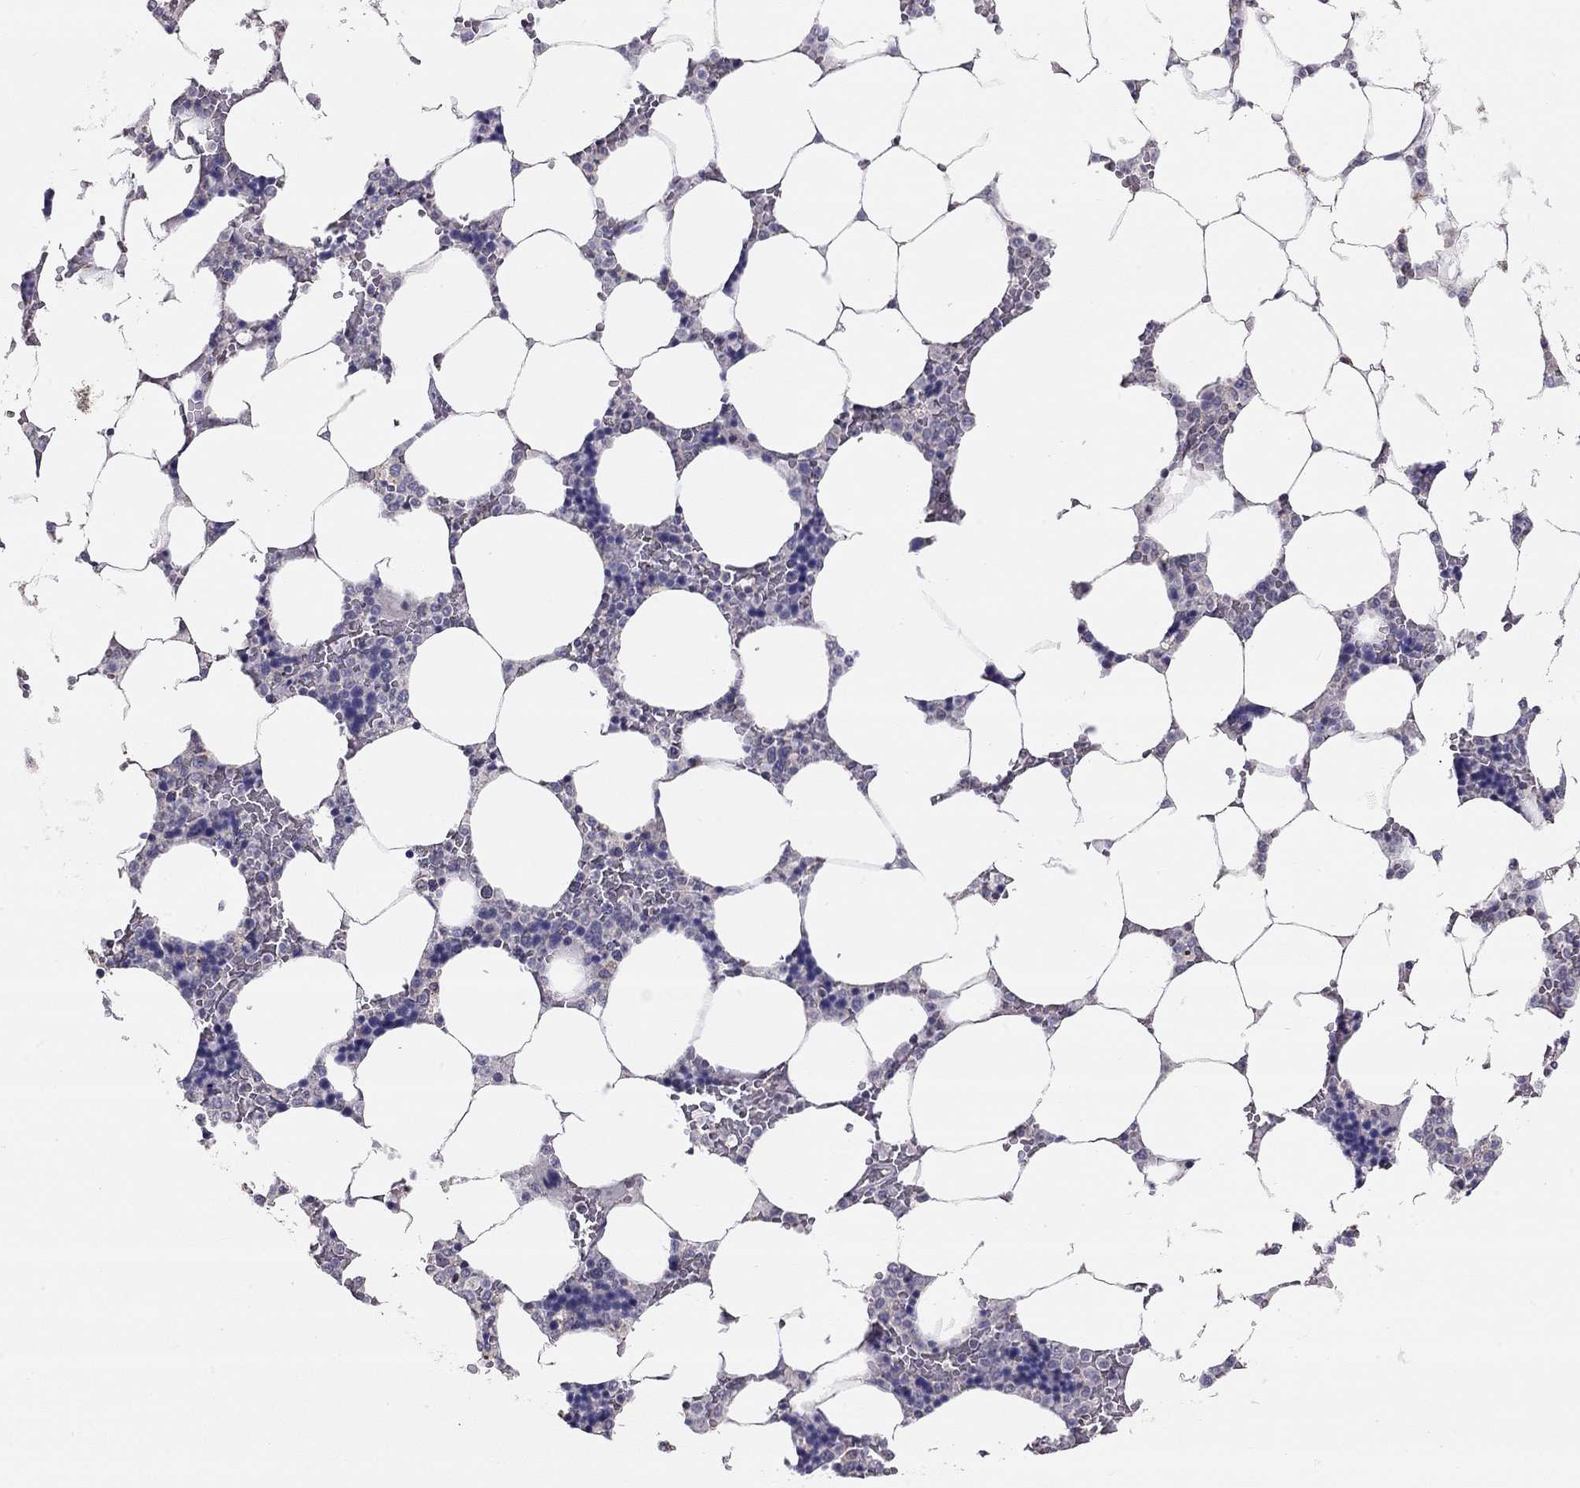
{"staining": {"intensity": "negative", "quantity": "none", "location": "none"}, "tissue": "bone marrow", "cell_type": "Hematopoietic cells", "image_type": "normal", "snomed": [{"axis": "morphology", "description": "Normal tissue, NOS"}, {"axis": "topography", "description": "Bone marrow"}], "caption": "DAB (3,3'-diaminobenzidine) immunohistochemical staining of benign human bone marrow reveals no significant staining in hematopoietic cells.", "gene": "LRIT3", "patient": {"sex": "male", "age": 63}}